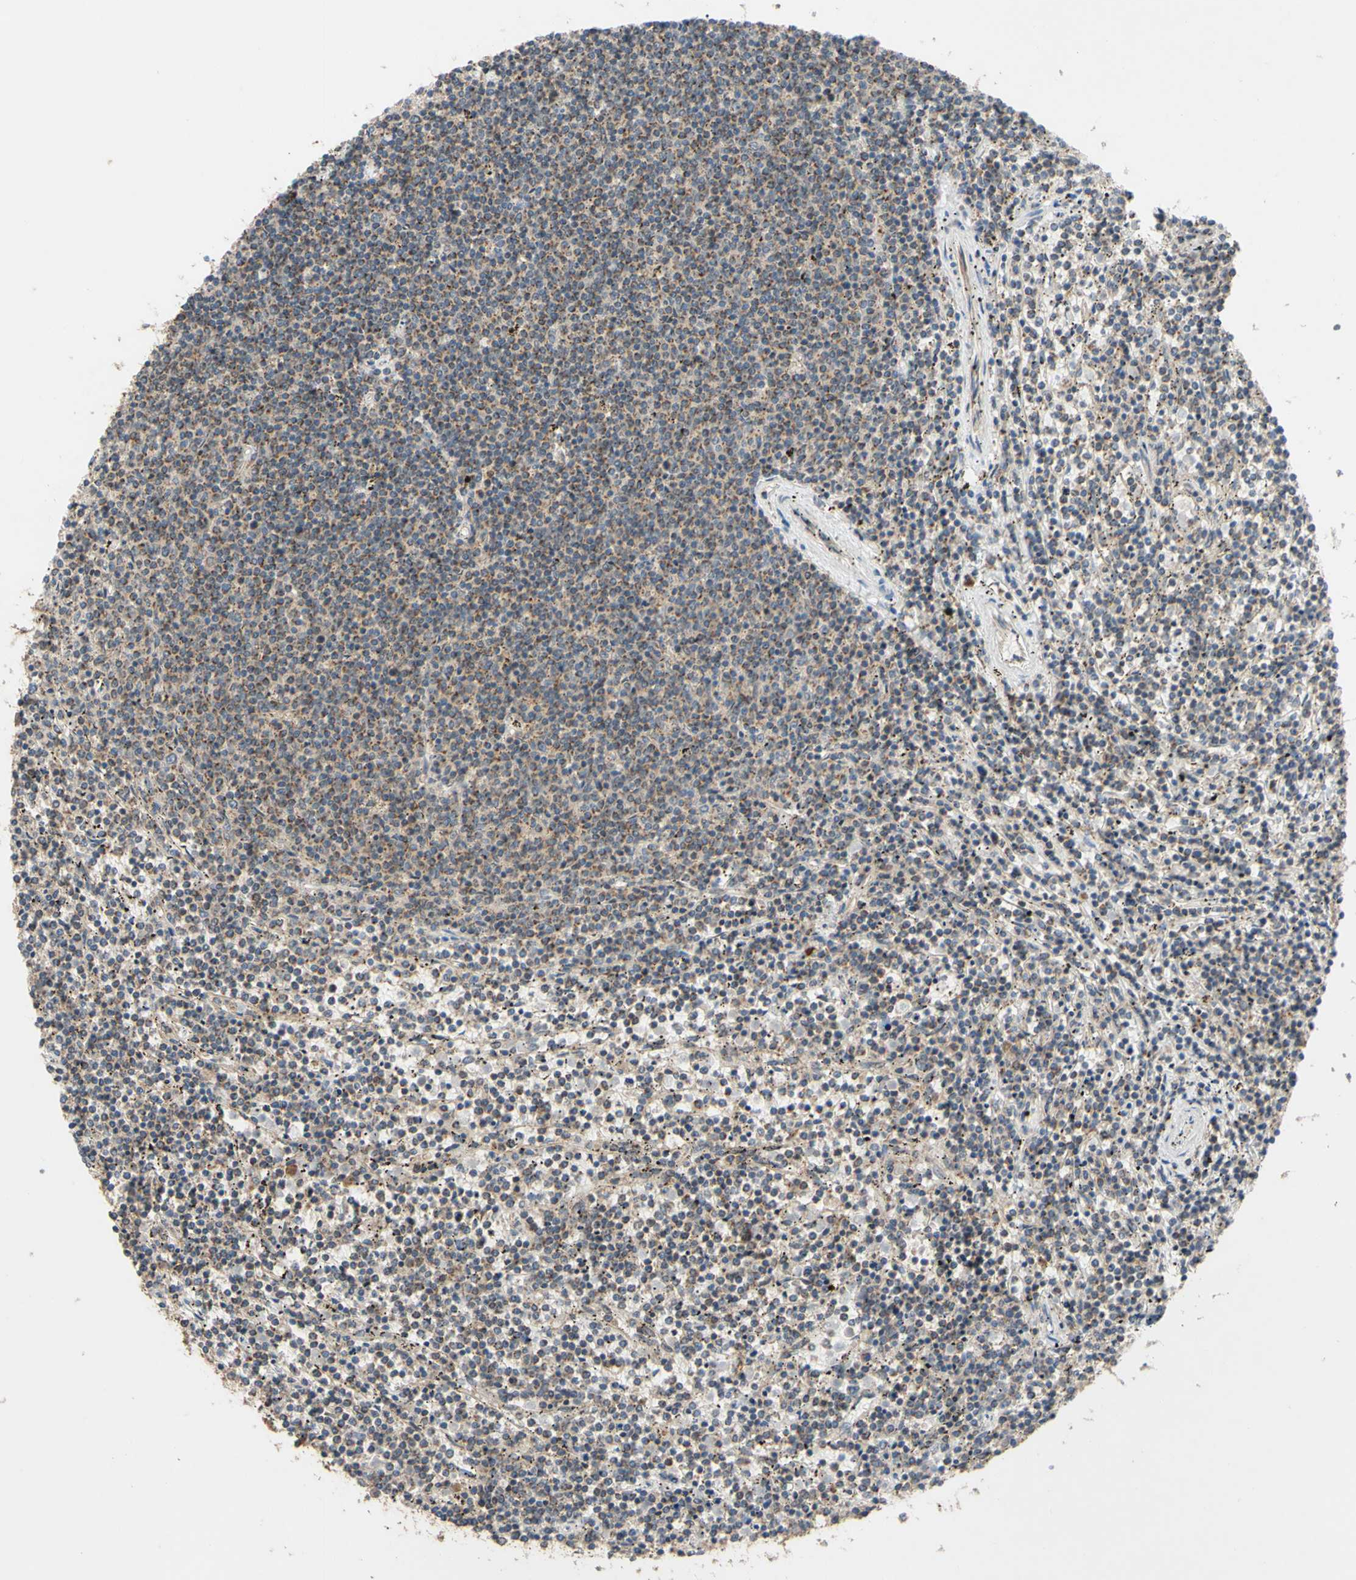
{"staining": {"intensity": "weak", "quantity": "25%-75%", "location": "cytoplasmic/membranous"}, "tissue": "lymphoma", "cell_type": "Tumor cells", "image_type": "cancer", "snomed": [{"axis": "morphology", "description": "Malignant lymphoma, non-Hodgkin's type, Low grade"}, {"axis": "topography", "description": "Spleen"}], "caption": "Protein analysis of lymphoma tissue shows weak cytoplasmic/membranous staining in approximately 25%-75% of tumor cells.", "gene": "CD164", "patient": {"sex": "female", "age": 50}}